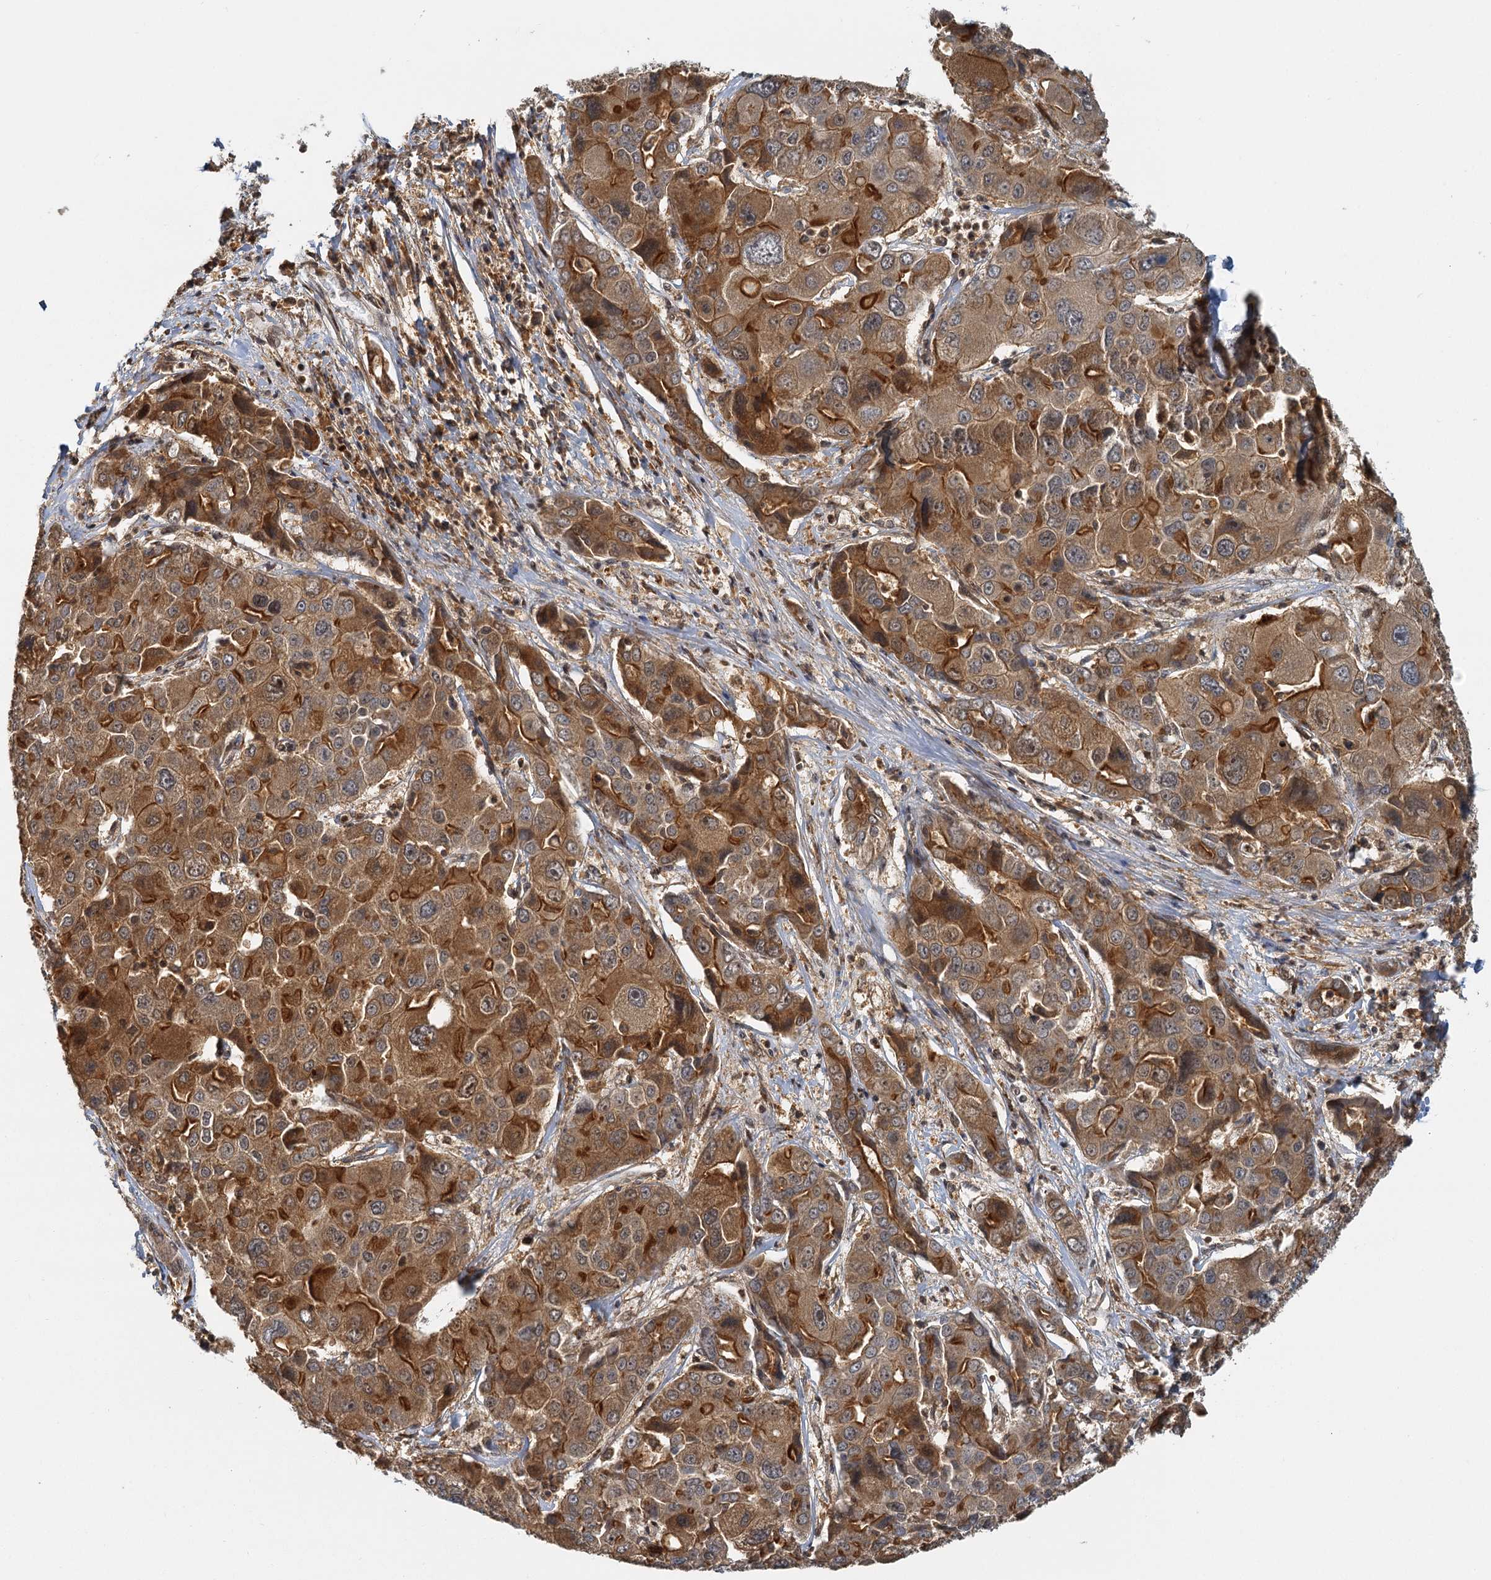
{"staining": {"intensity": "moderate", "quantity": ">75%", "location": "cytoplasmic/membranous,nuclear"}, "tissue": "liver cancer", "cell_type": "Tumor cells", "image_type": "cancer", "snomed": [{"axis": "morphology", "description": "Cholangiocarcinoma"}, {"axis": "topography", "description": "Liver"}], "caption": "Human liver cholangiocarcinoma stained with a protein marker displays moderate staining in tumor cells.", "gene": "ZNF549", "patient": {"sex": "male", "age": 67}}